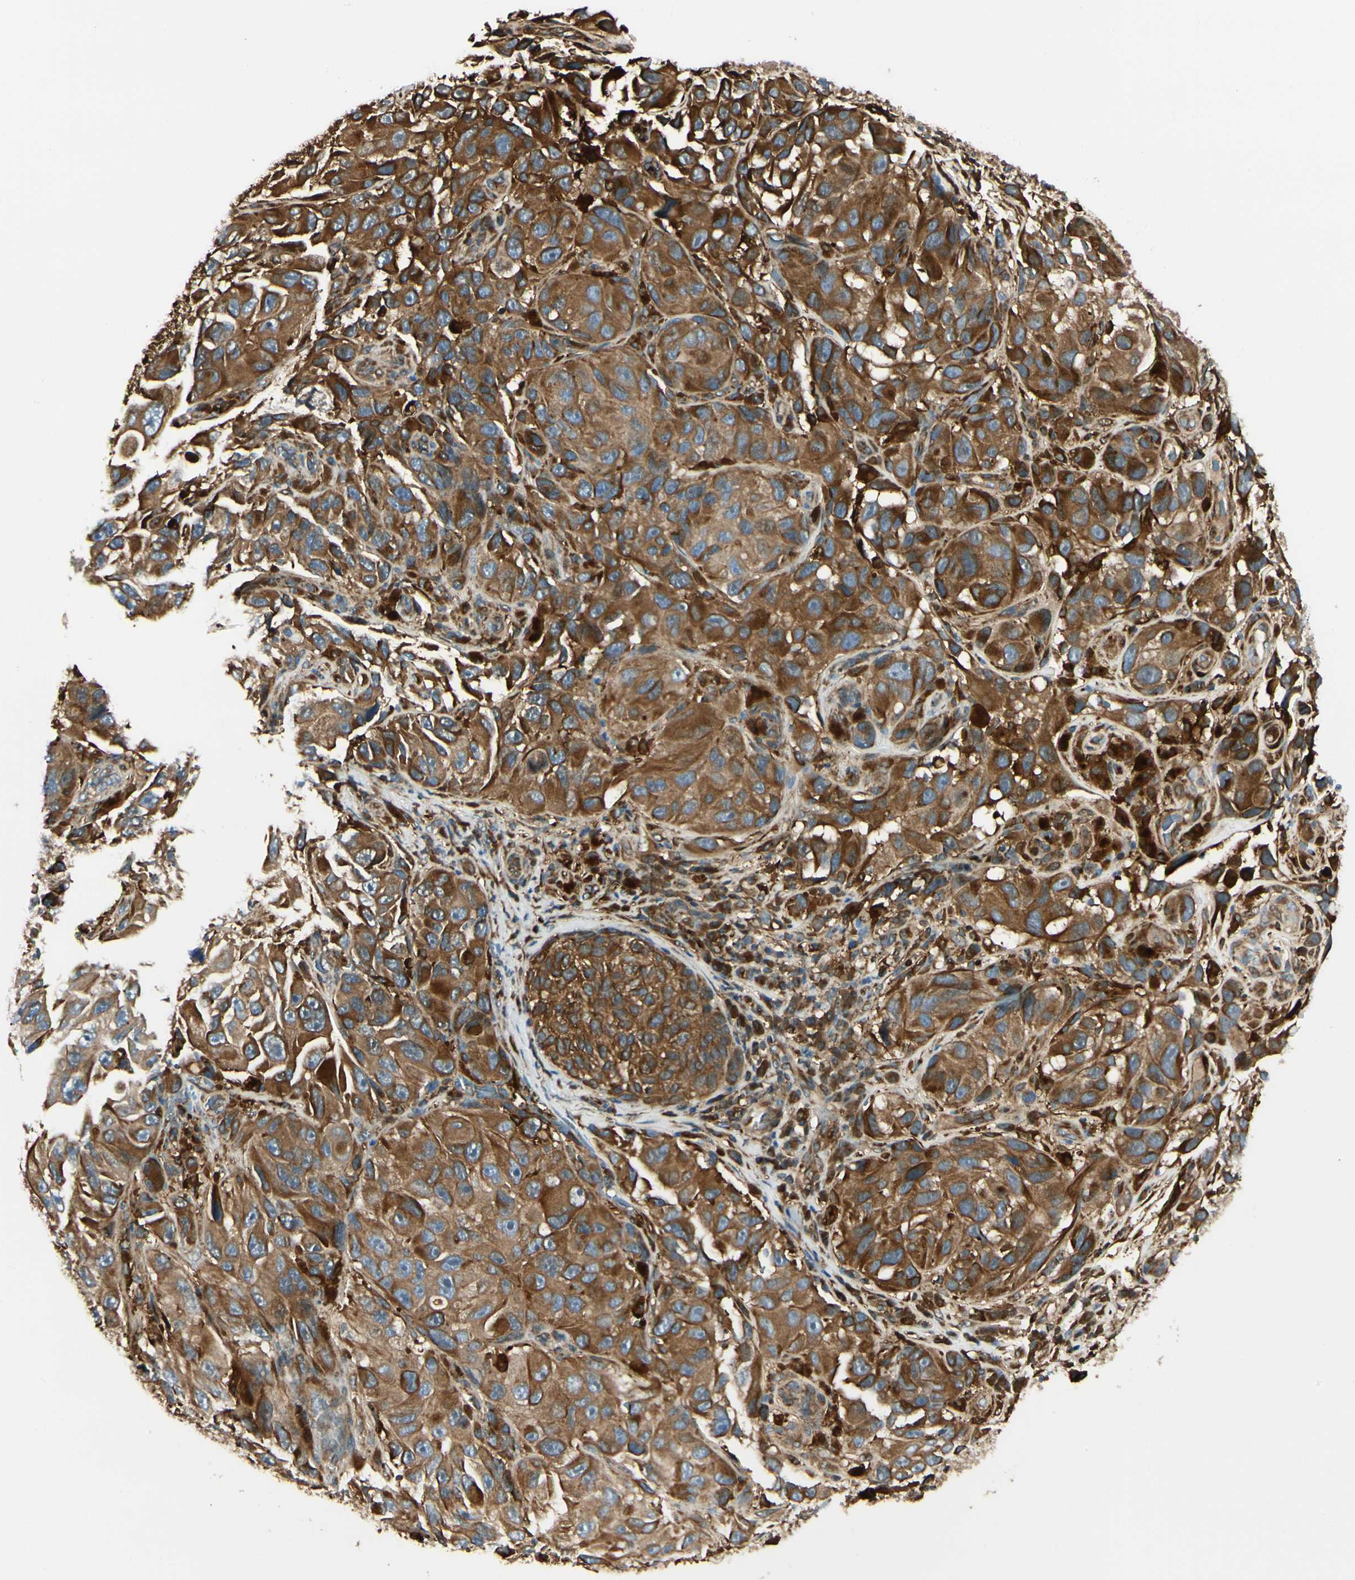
{"staining": {"intensity": "strong", "quantity": ">75%", "location": "cytoplasmic/membranous"}, "tissue": "melanoma", "cell_type": "Tumor cells", "image_type": "cancer", "snomed": [{"axis": "morphology", "description": "Malignant melanoma, NOS"}, {"axis": "topography", "description": "Skin"}], "caption": "Melanoma stained with immunohistochemistry displays strong cytoplasmic/membranous staining in approximately >75% of tumor cells. (Brightfield microscopy of DAB IHC at high magnification).", "gene": "FTH1", "patient": {"sex": "female", "age": 73}}